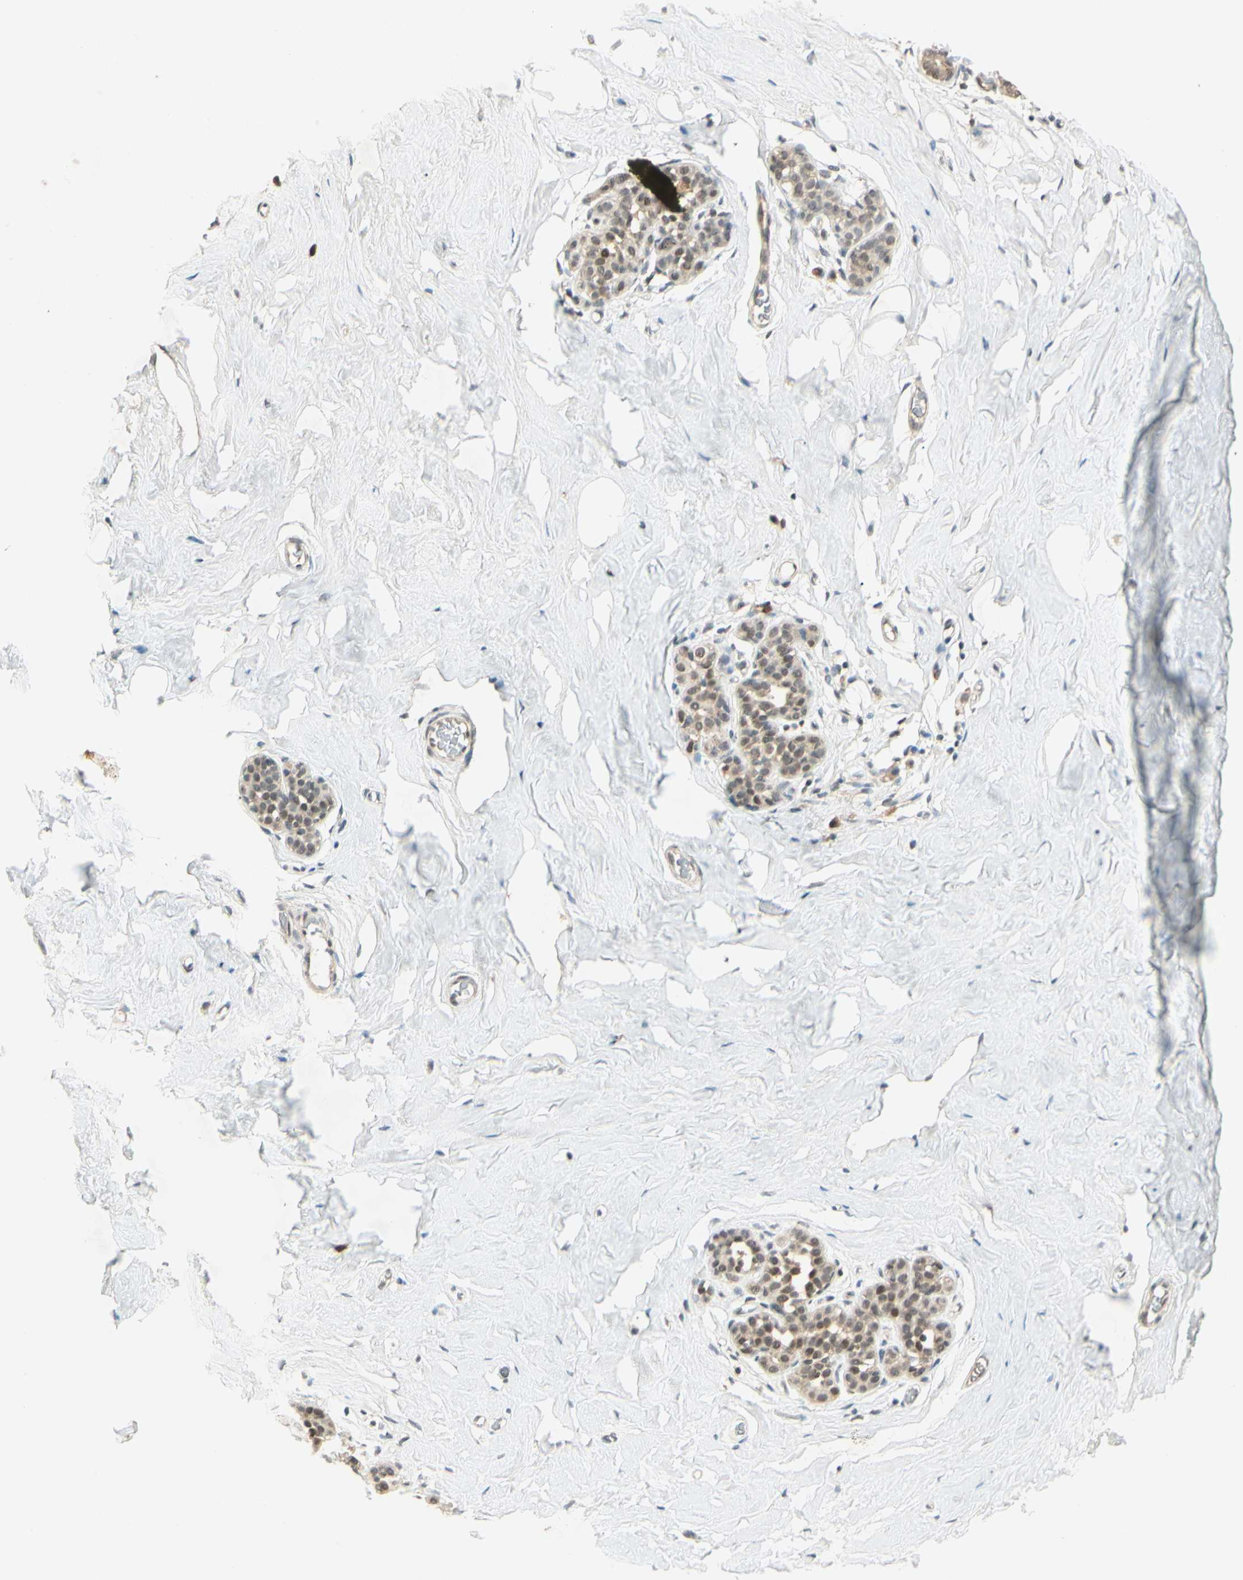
{"staining": {"intensity": "negative", "quantity": "none", "location": "none"}, "tissue": "breast", "cell_type": "Adipocytes", "image_type": "normal", "snomed": [{"axis": "morphology", "description": "Normal tissue, NOS"}, {"axis": "topography", "description": "Breast"}], "caption": "Unremarkable breast was stained to show a protein in brown. There is no significant positivity in adipocytes.", "gene": "ZSCAN12", "patient": {"sex": "female", "age": 75}}